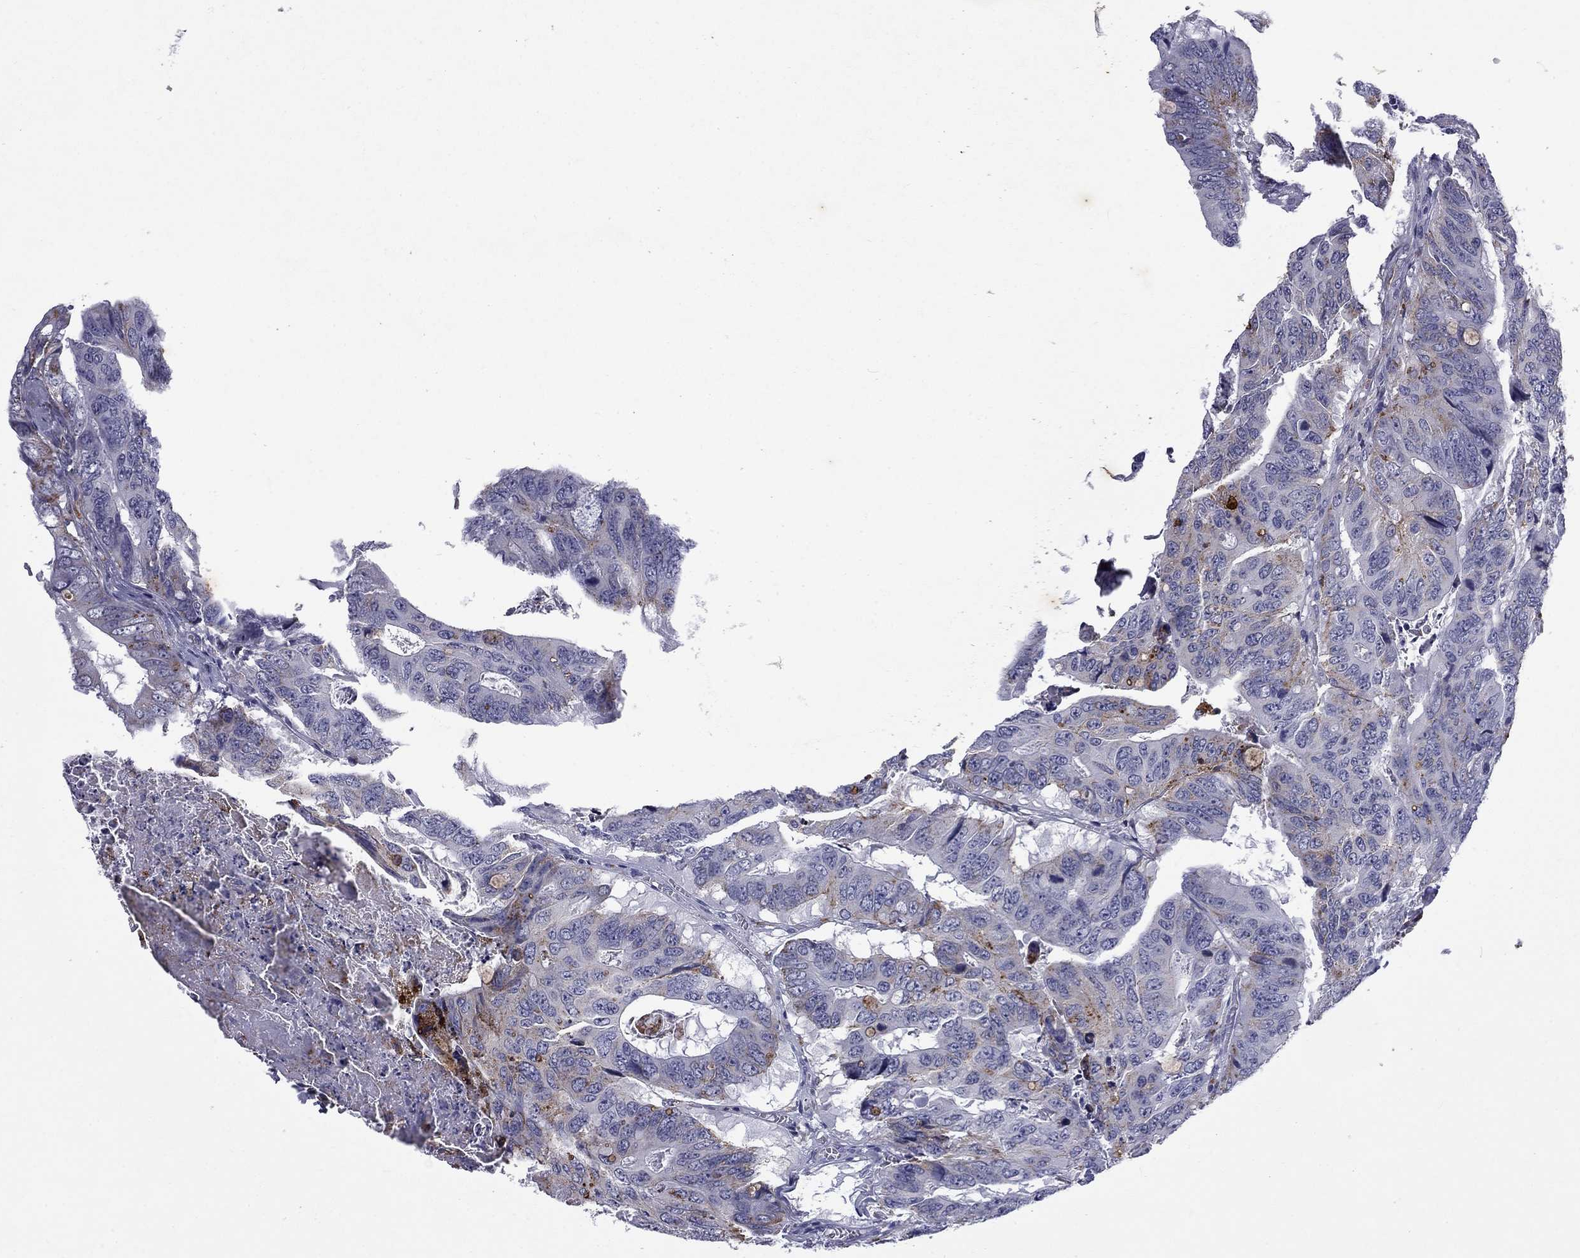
{"staining": {"intensity": "moderate", "quantity": "<25%", "location": "cytoplasmic/membranous"}, "tissue": "colorectal cancer", "cell_type": "Tumor cells", "image_type": "cancer", "snomed": [{"axis": "morphology", "description": "Adenocarcinoma, NOS"}, {"axis": "topography", "description": "Colon"}], "caption": "Adenocarcinoma (colorectal) was stained to show a protein in brown. There is low levels of moderate cytoplasmic/membranous positivity in about <25% of tumor cells.", "gene": "MADCAM1", "patient": {"sex": "male", "age": 79}}